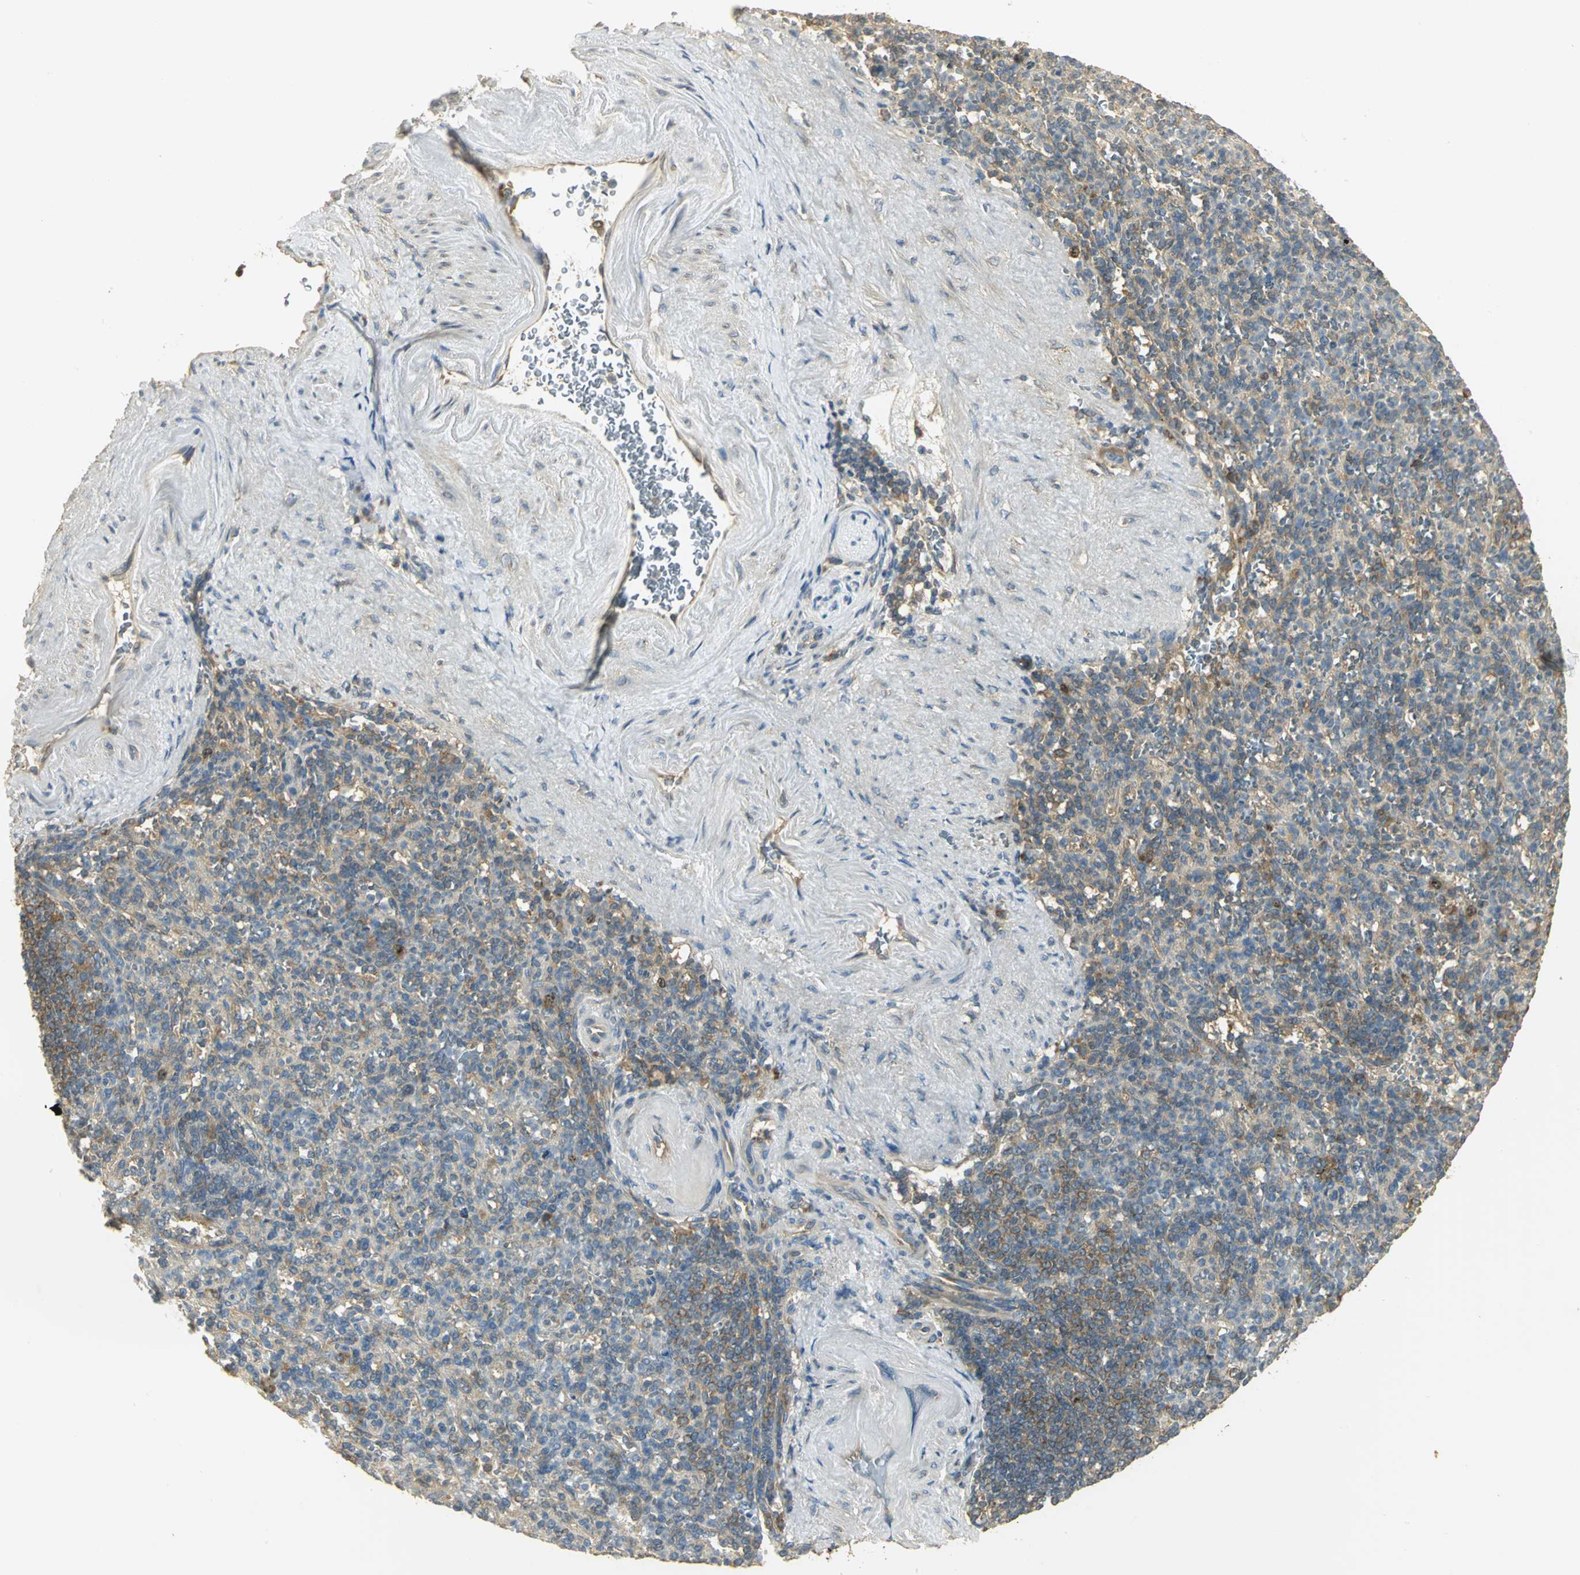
{"staining": {"intensity": "weak", "quantity": "25%-75%", "location": "cytoplasmic/membranous"}, "tissue": "spleen", "cell_type": "Cells in red pulp", "image_type": "normal", "snomed": [{"axis": "morphology", "description": "Normal tissue, NOS"}, {"axis": "topography", "description": "Spleen"}], "caption": "Approximately 25%-75% of cells in red pulp in unremarkable spleen display weak cytoplasmic/membranous protein staining as visualized by brown immunohistochemical staining.", "gene": "RARS1", "patient": {"sex": "female", "age": 74}}